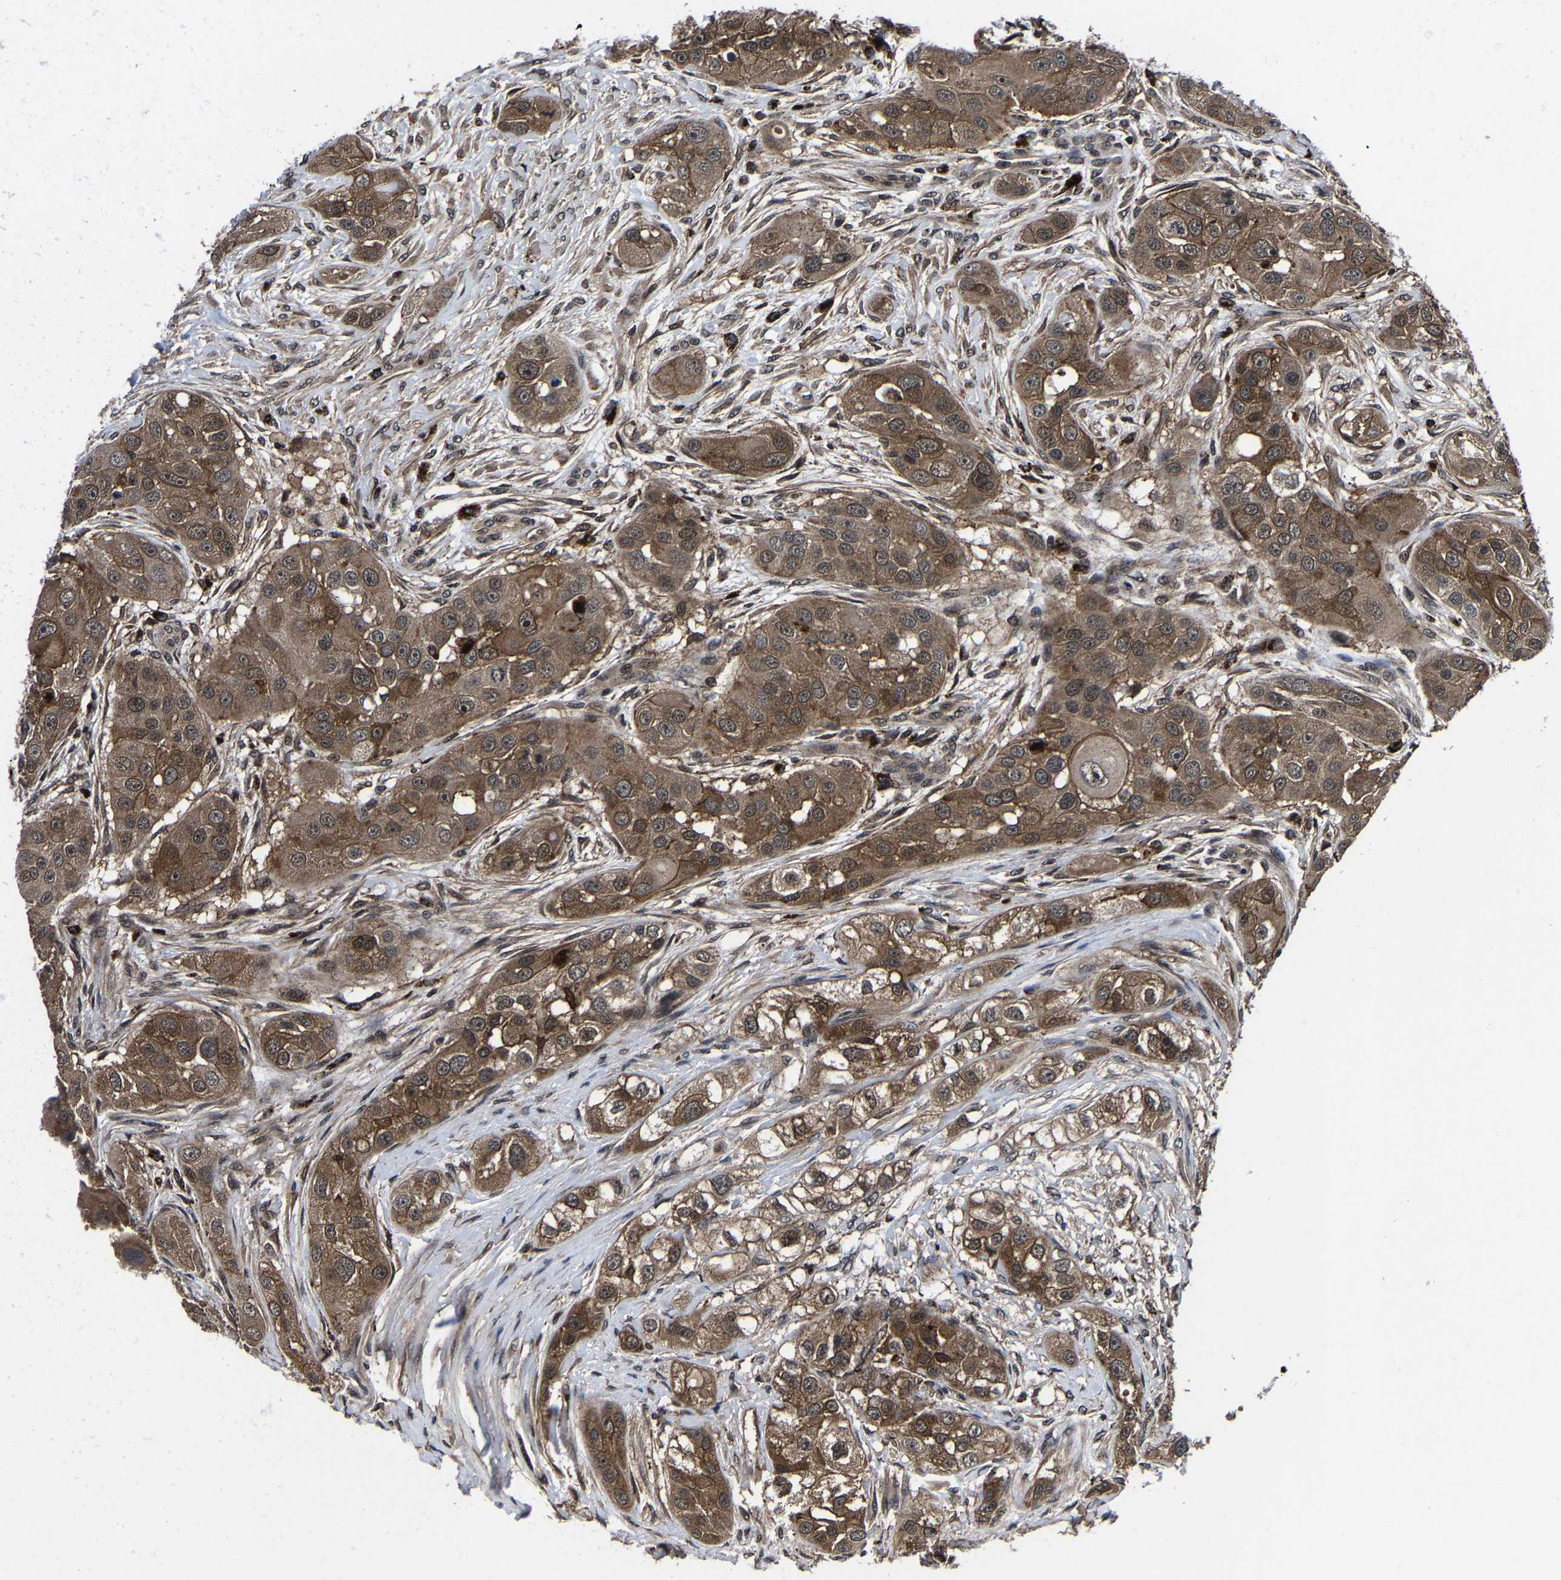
{"staining": {"intensity": "strong", "quantity": ">75%", "location": "cytoplasmic/membranous,nuclear"}, "tissue": "head and neck cancer", "cell_type": "Tumor cells", "image_type": "cancer", "snomed": [{"axis": "morphology", "description": "Normal tissue, NOS"}, {"axis": "morphology", "description": "Squamous cell carcinoma, NOS"}, {"axis": "topography", "description": "Skeletal muscle"}, {"axis": "topography", "description": "Head-Neck"}], "caption": "Strong cytoplasmic/membranous and nuclear expression is seen in approximately >75% of tumor cells in head and neck squamous cell carcinoma.", "gene": "ZCCHC7", "patient": {"sex": "male", "age": 51}}